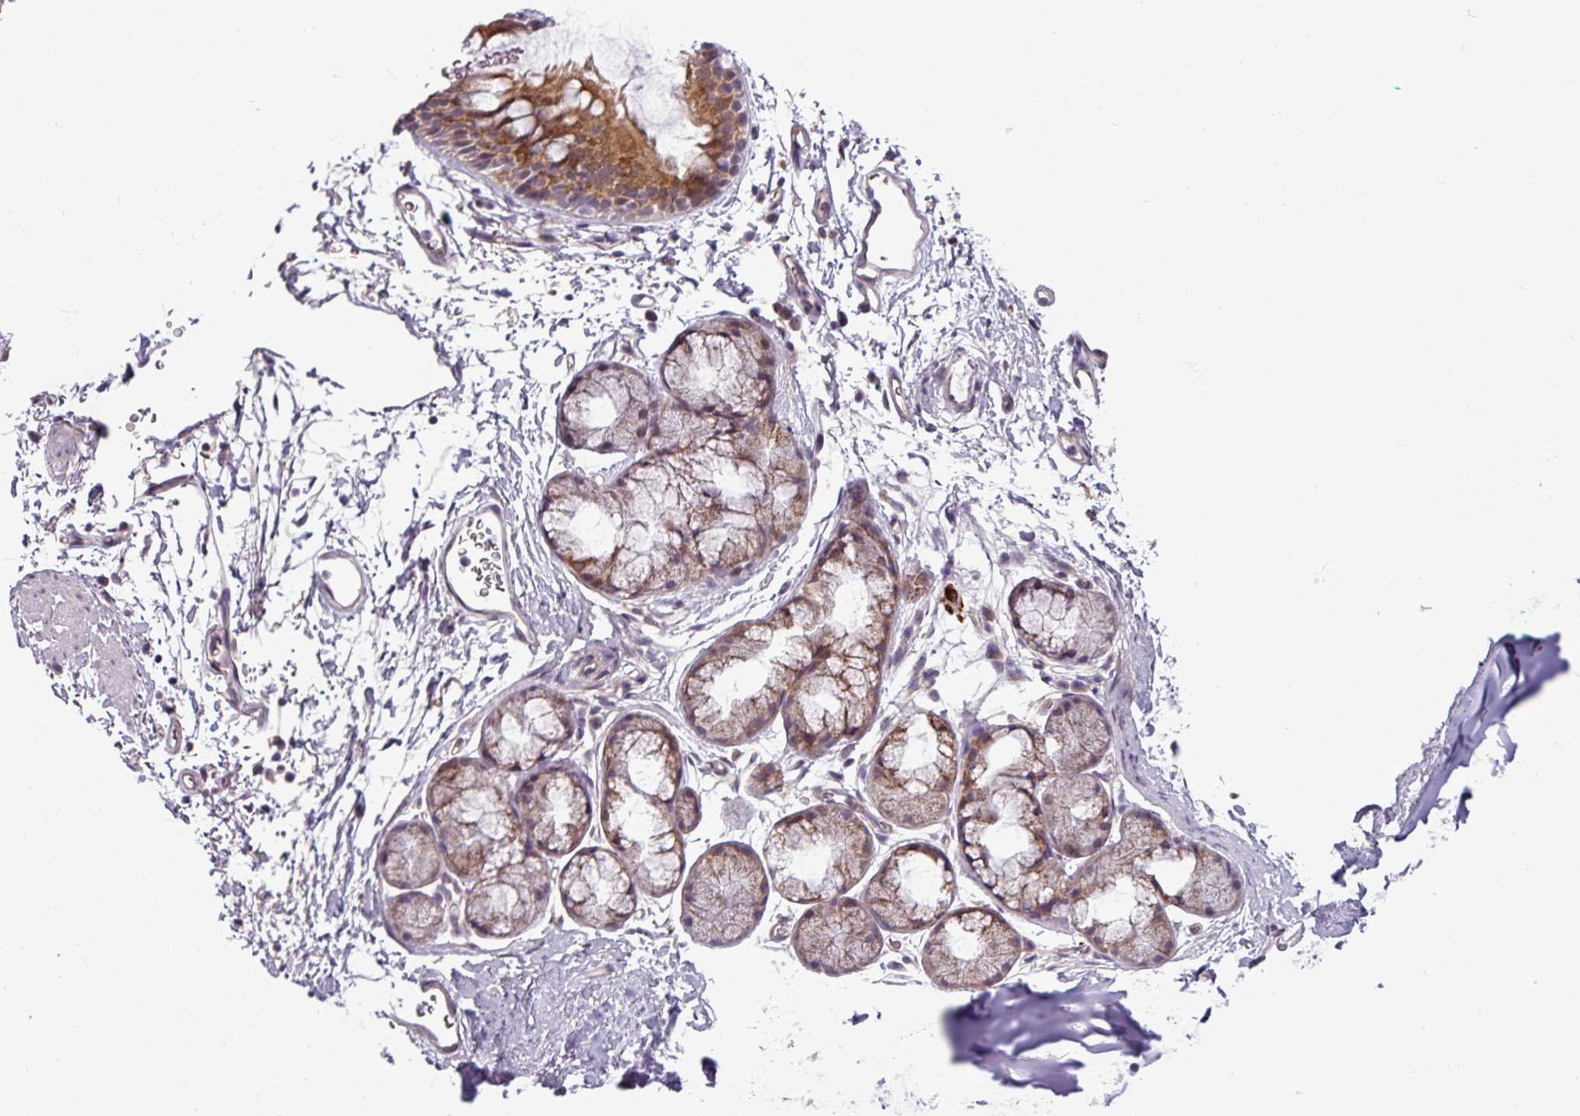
{"staining": {"intensity": "negative", "quantity": "none", "location": "none"}, "tissue": "adipose tissue", "cell_type": "Adipocytes", "image_type": "normal", "snomed": [{"axis": "morphology", "description": "Normal tissue, NOS"}, {"axis": "topography", "description": "Lymph node"}, {"axis": "topography", "description": "Cartilage tissue"}, {"axis": "topography", "description": "Bronchus"}], "caption": "This histopathology image is of unremarkable adipose tissue stained with immunohistochemistry (IHC) to label a protein in brown with the nuclei are counter-stained blue. There is no expression in adipocytes.", "gene": "GPT2", "patient": {"sex": "female", "age": 70}}